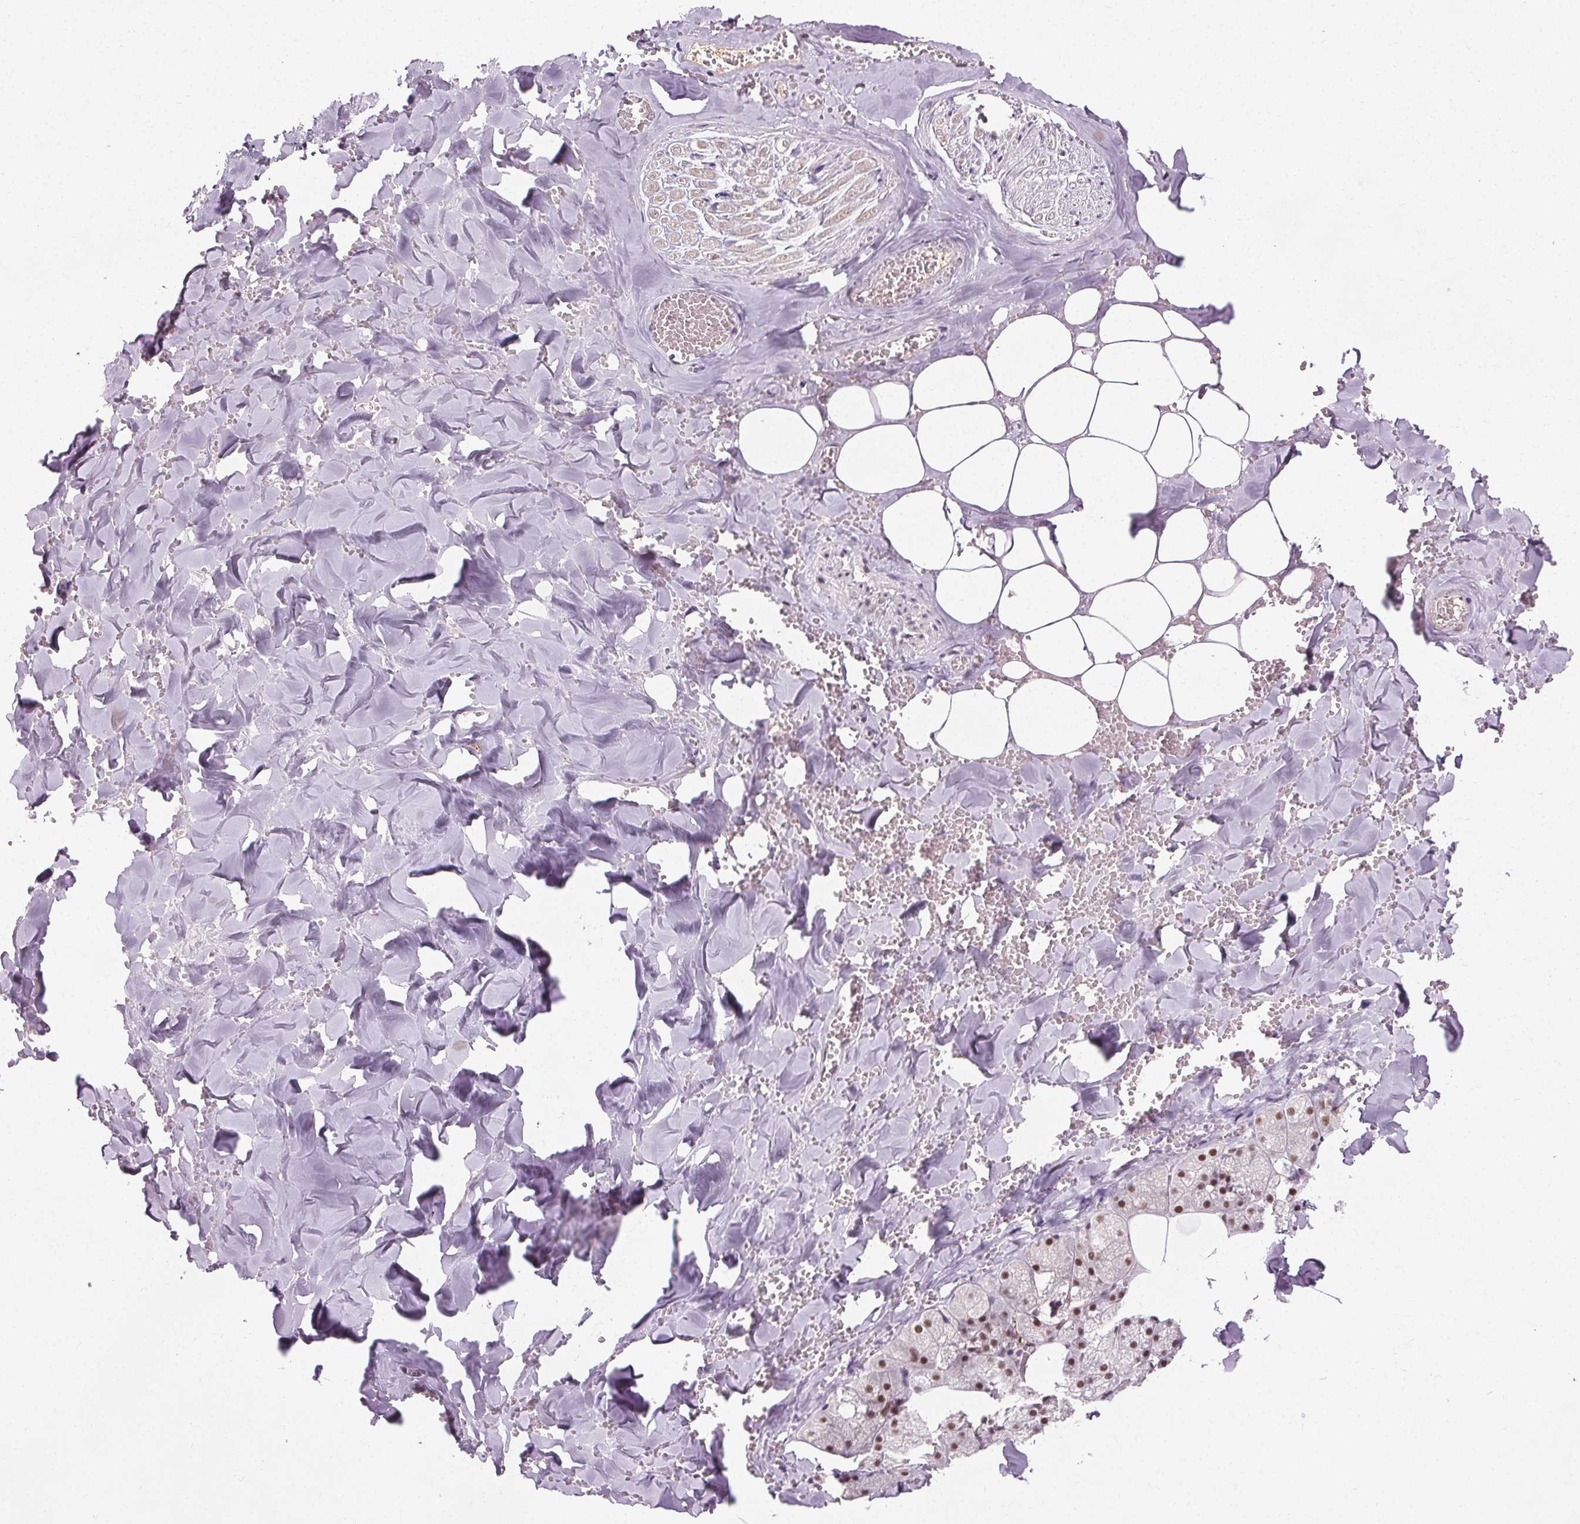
{"staining": {"intensity": "moderate", "quantity": ">75%", "location": "nuclear"}, "tissue": "salivary gland", "cell_type": "Glandular cells", "image_type": "normal", "snomed": [{"axis": "morphology", "description": "Normal tissue, NOS"}, {"axis": "topography", "description": "Salivary gland"}, {"axis": "topography", "description": "Peripheral nerve tissue"}], "caption": "Glandular cells show medium levels of moderate nuclear staining in about >75% of cells in benign salivary gland. (Brightfield microscopy of DAB IHC at high magnification).", "gene": "MED6", "patient": {"sex": "male", "age": 38}}